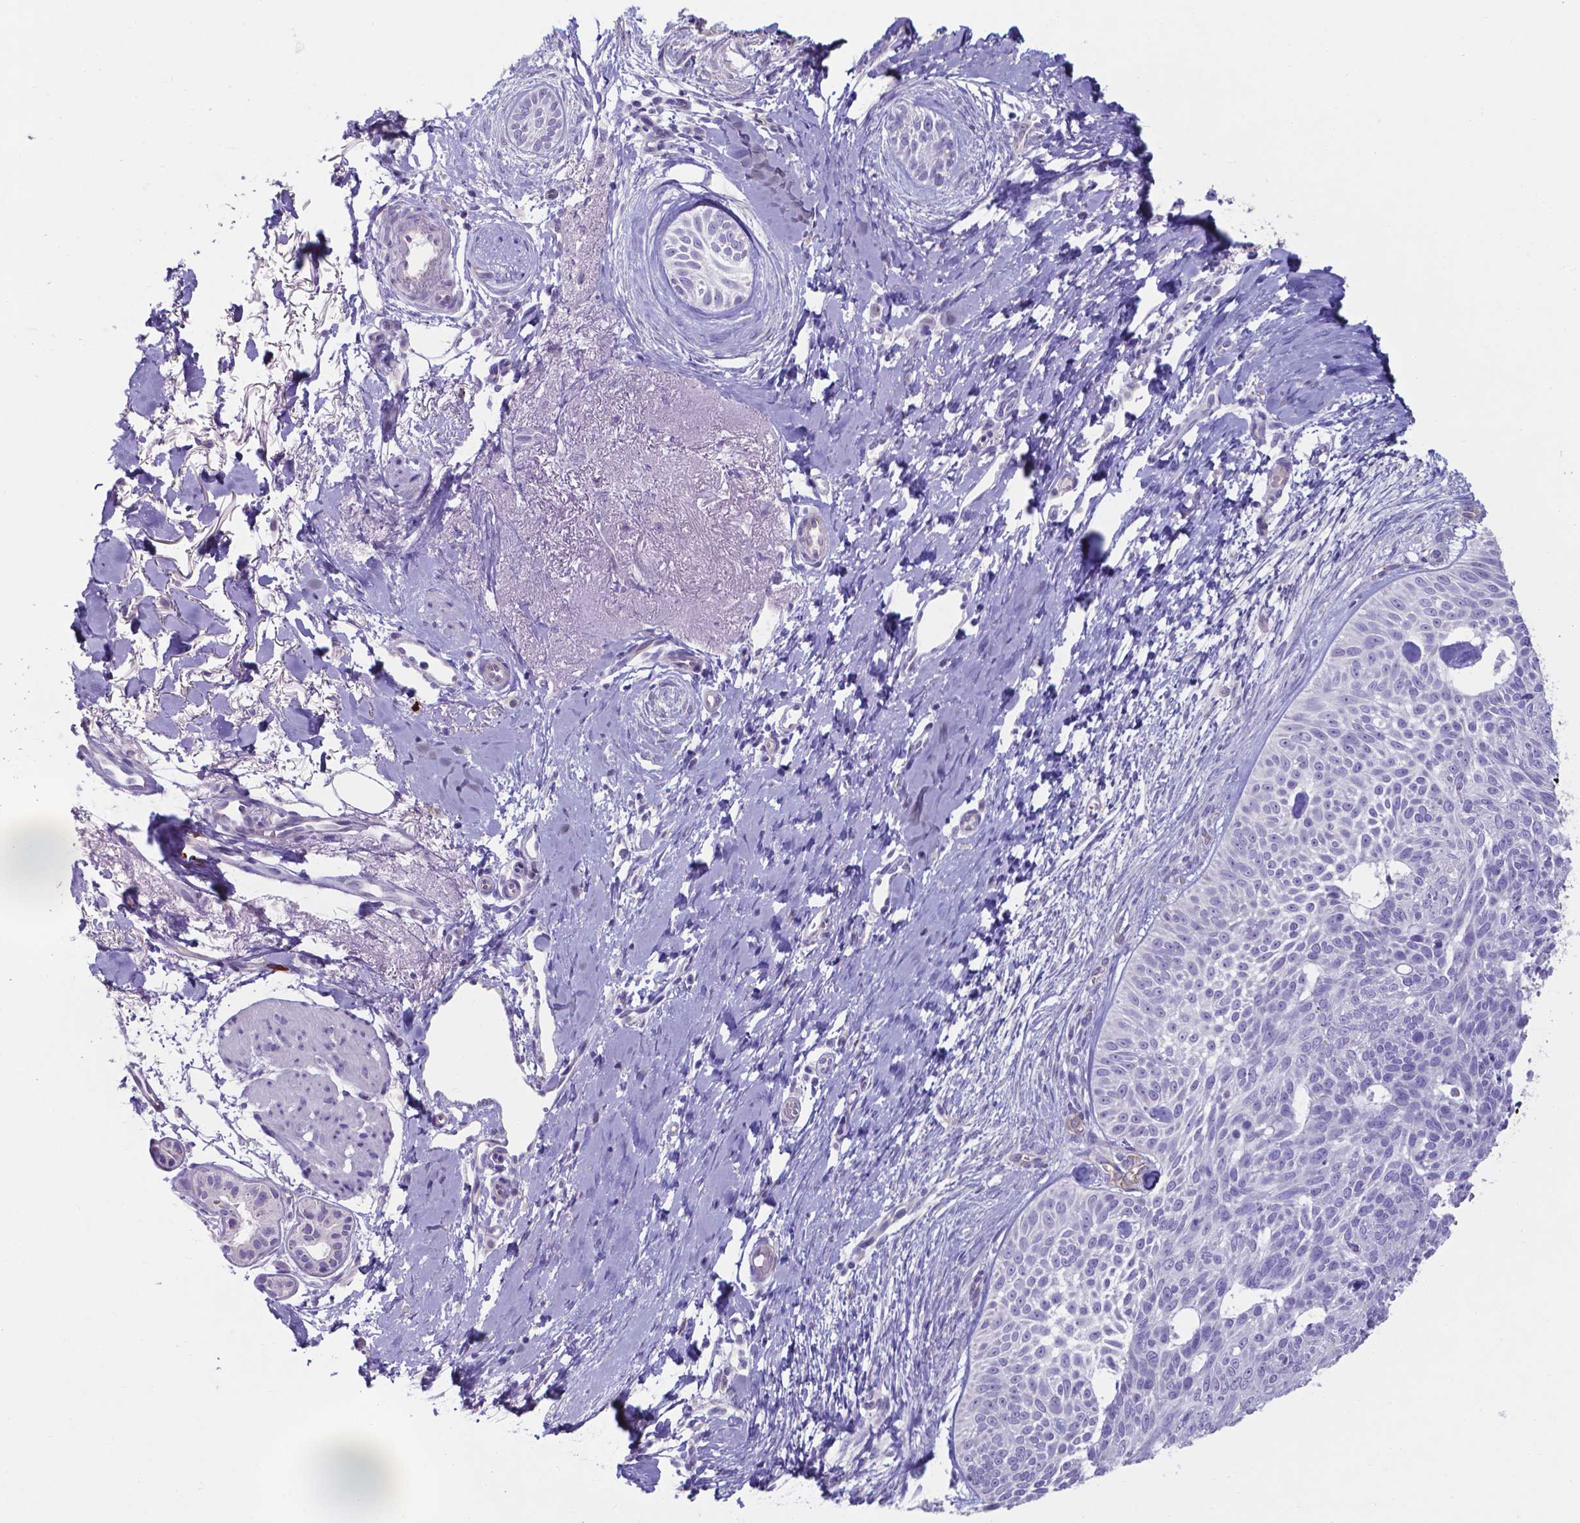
{"staining": {"intensity": "negative", "quantity": "none", "location": "none"}, "tissue": "skin cancer", "cell_type": "Tumor cells", "image_type": "cancer", "snomed": [{"axis": "morphology", "description": "Normal tissue, NOS"}, {"axis": "morphology", "description": "Basal cell carcinoma"}, {"axis": "topography", "description": "Skin"}], "caption": "Human skin cancer (basal cell carcinoma) stained for a protein using IHC exhibits no staining in tumor cells.", "gene": "UBE2J1", "patient": {"sex": "male", "age": 84}}